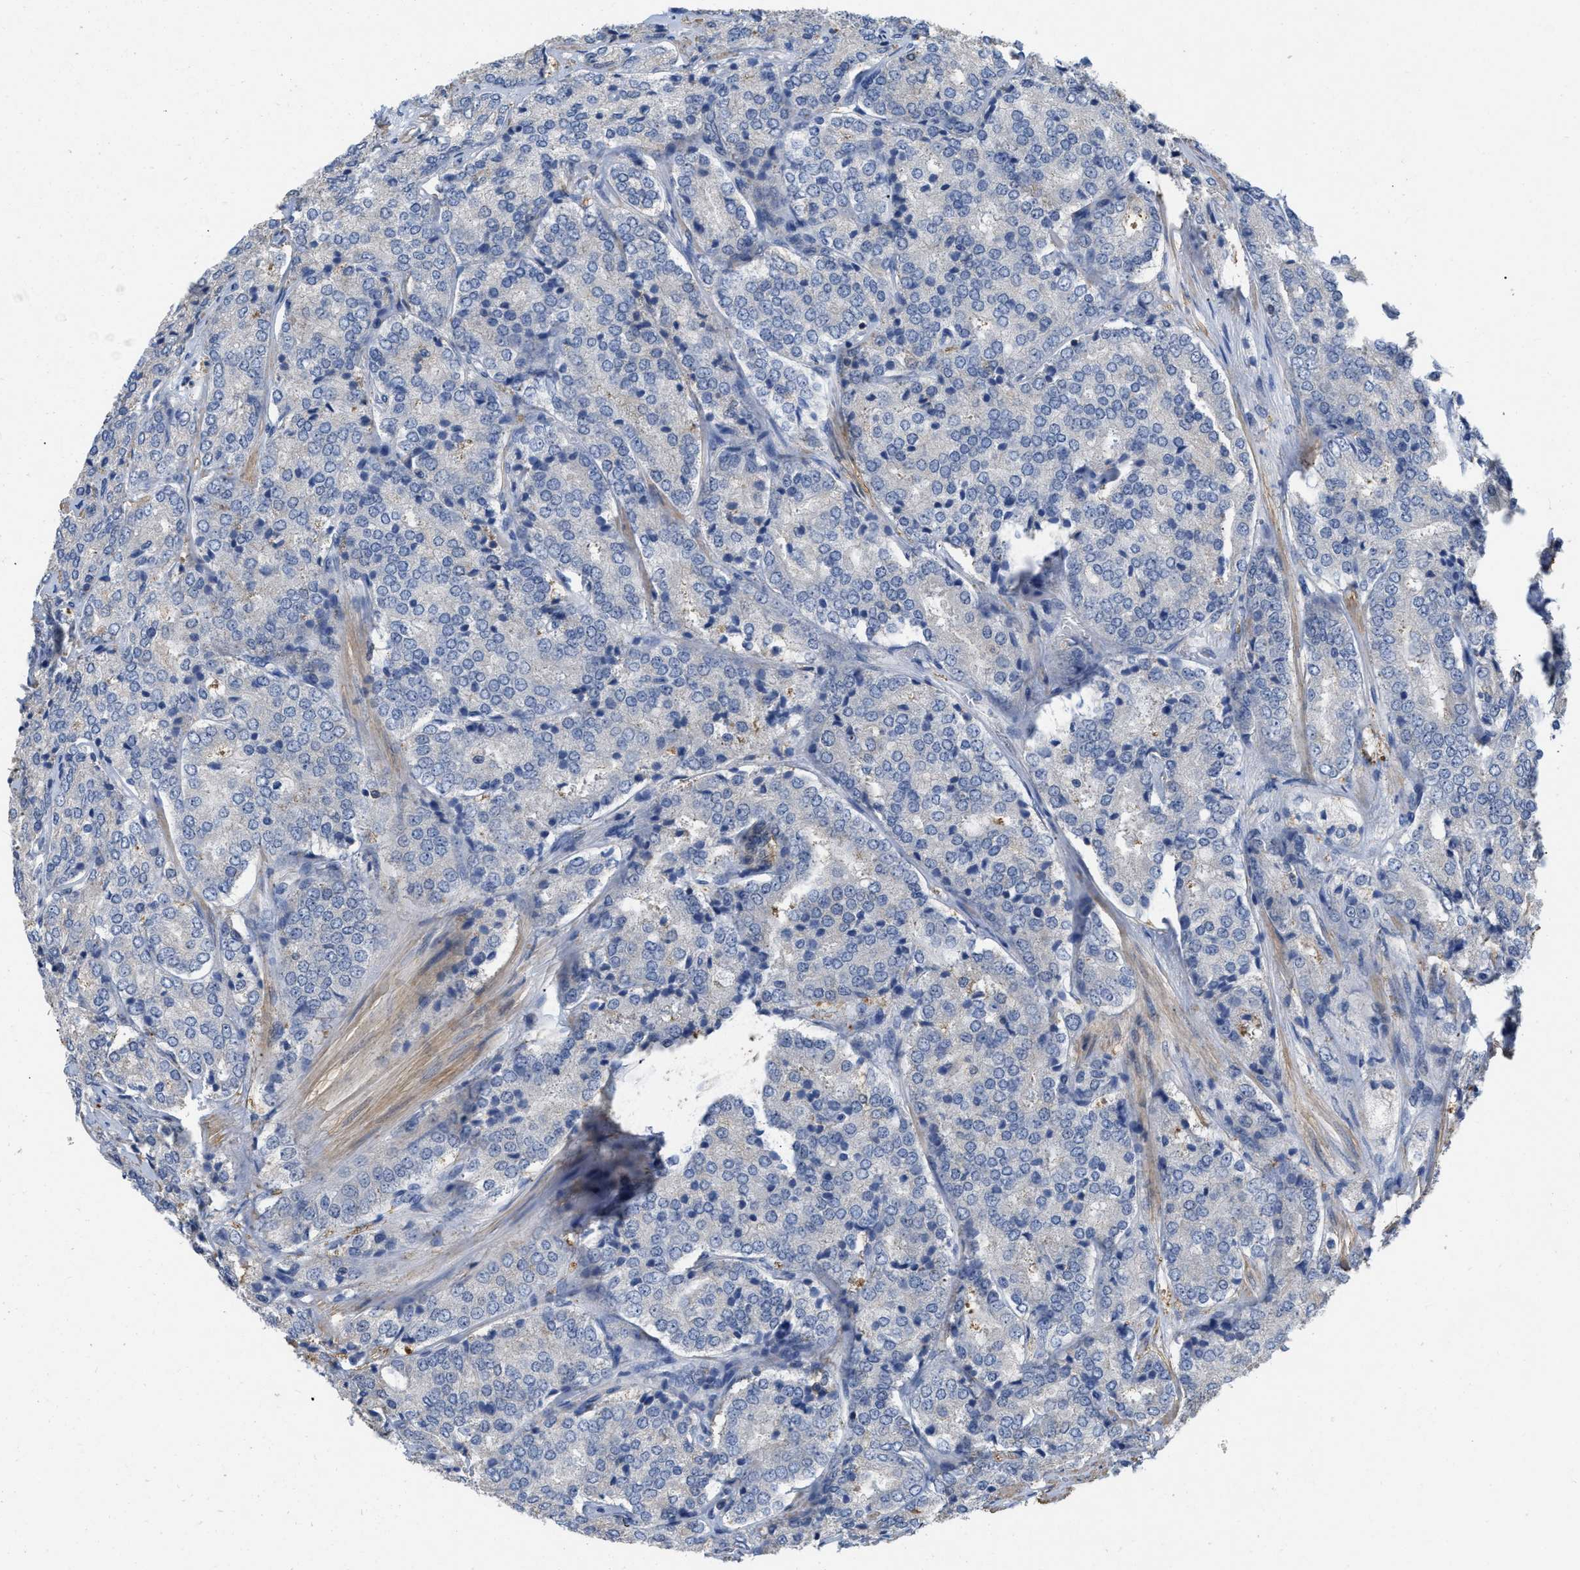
{"staining": {"intensity": "negative", "quantity": "none", "location": "none"}, "tissue": "prostate cancer", "cell_type": "Tumor cells", "image_type": "cancer", "snomed": [{"axis": "morphology", "description": "Adenocarcinoma, High grade"}, {"axis": "topography", "description": "Prostate"}], "caption": "Tumor cells are negative for brown protein staining in prostate cancer (high-grade adenocarcinoma).", "gene": "TMEM131", "patient": {"sex": "male", "age": 65}}